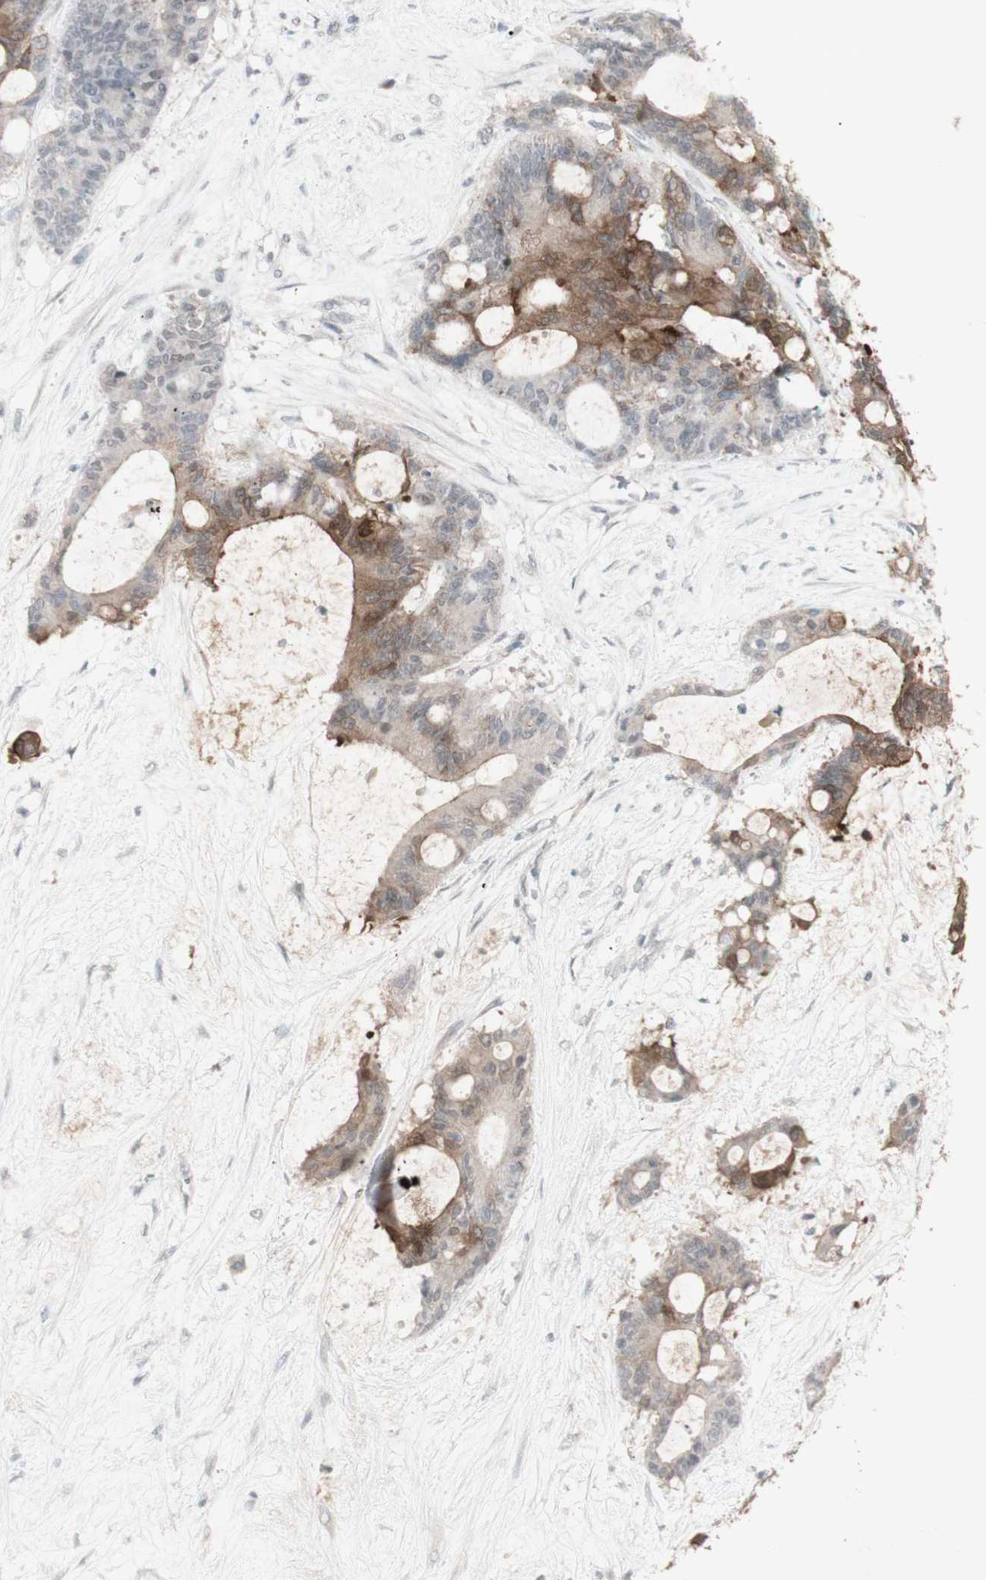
{"staining": {"intensity": "moderate", "quantity": "25%-75%", "location": "cytoplasmic/membranous"}, "tissue": "liver cancer", "cell_type": "Tumor cells", "image_type": "cancer", "snomed": [{"axis": "morphology", "description": "Cholangiocarcinoma"}, {"axis": "topography", "description": "Liver"}], "caption": "Protein staining by IHC displays moderate cytoplasmic/membranous staining in about 25%-75% of tumor cells in liver cancer (cholangiocarcinoma).", "gene": "C1orf116", "patient": {"sex": "female", "age": 73}}